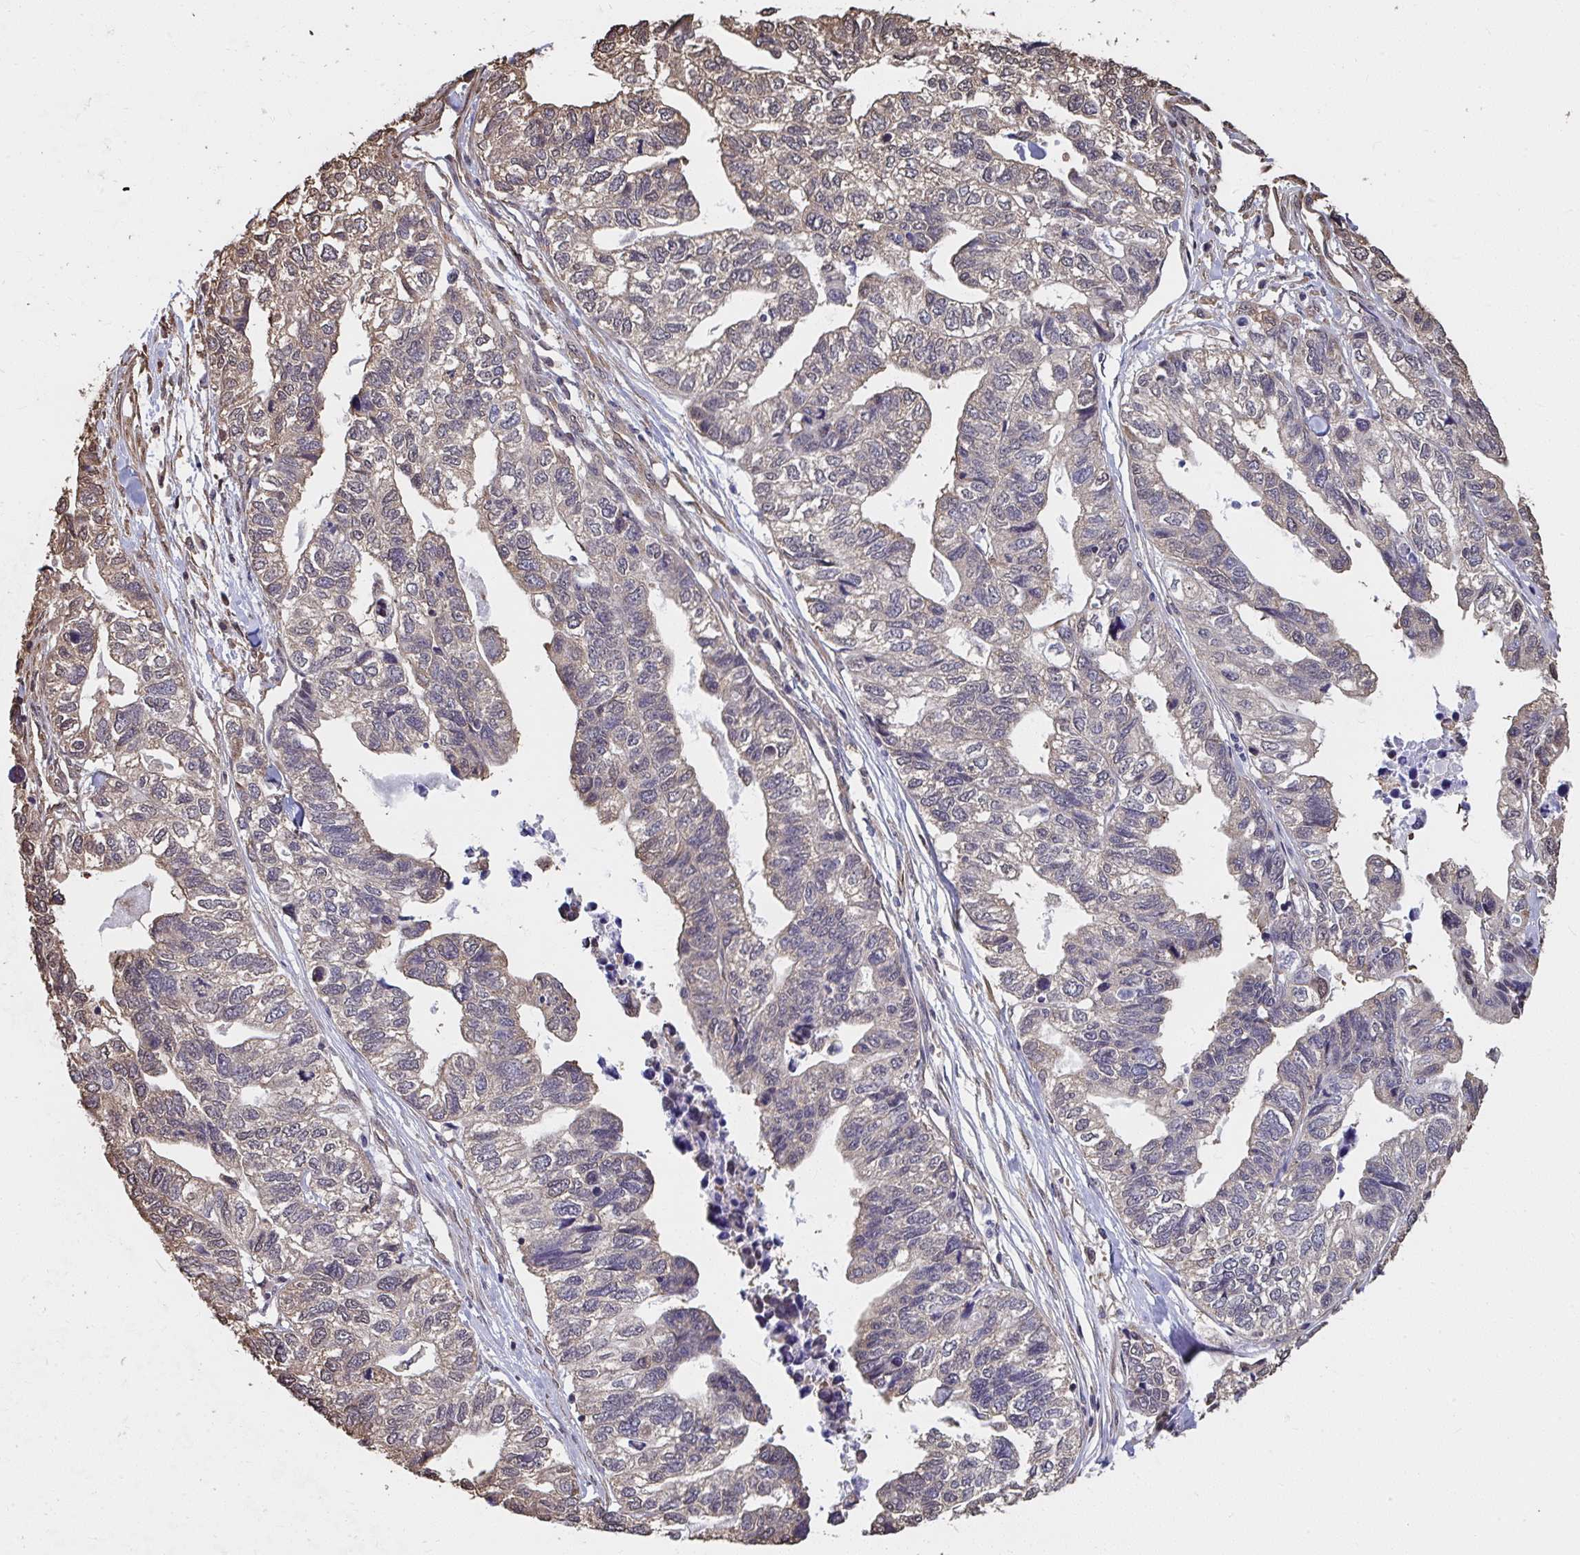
{"staining": {"intensity": "weak", "quantity": ">75%", "location": "cytoplasmic/membranous"}, "tissue": "stomach cancer", "cell_type": "Tumor cells", "image_type": "cancer", "snomed": [{"axis": "morphology", "description": "Adenocarcinoma, NOS"}, {"axis": "topography", "description": "Stomach, upper"}], "caption": "A histopathology image of adenocarcinoma (stomach) stained for a protein displays weak cytoplasmic/membranous brown staining in tumor cells.", "gene": "SYNCRIP", "patient": {"sex": "female", "age": 67}}